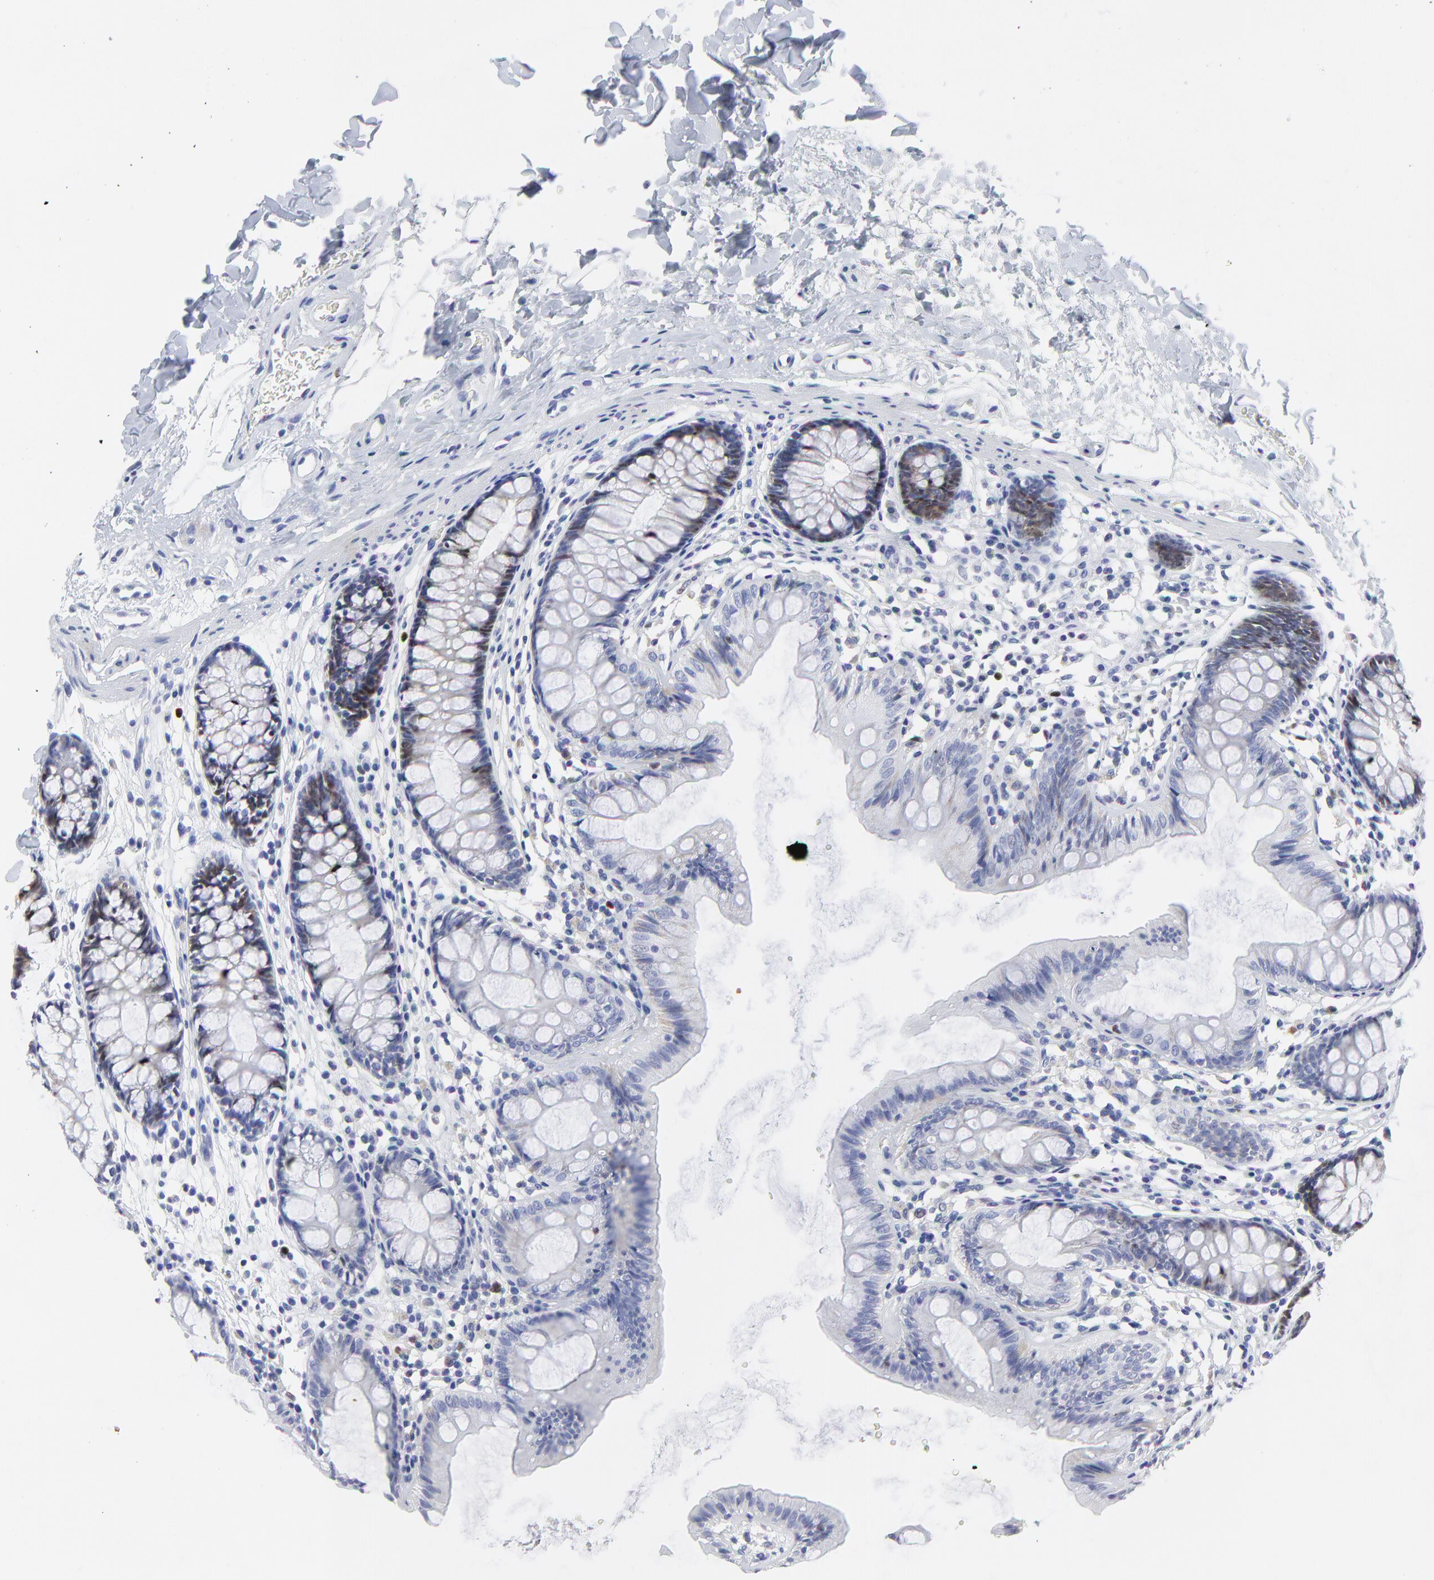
{"staining": {"intensity": "negative", "quantity": "none", "location": "none"}, "tissue": "colon", "cell_type": "Endothelial cells", "image_type": "normal", "snomed": [{"axis": "morphology", "description": "Normal tissue, NOS"}, {"axis": "topography", "description": "Colon"}], "caption": "This is an immunohistochemistry photomicrograph of unremarkable human colon. There is no expression in endothelial cells.", "gene": "NCAPH", "patient": {"sex": "female", "age": 52}}